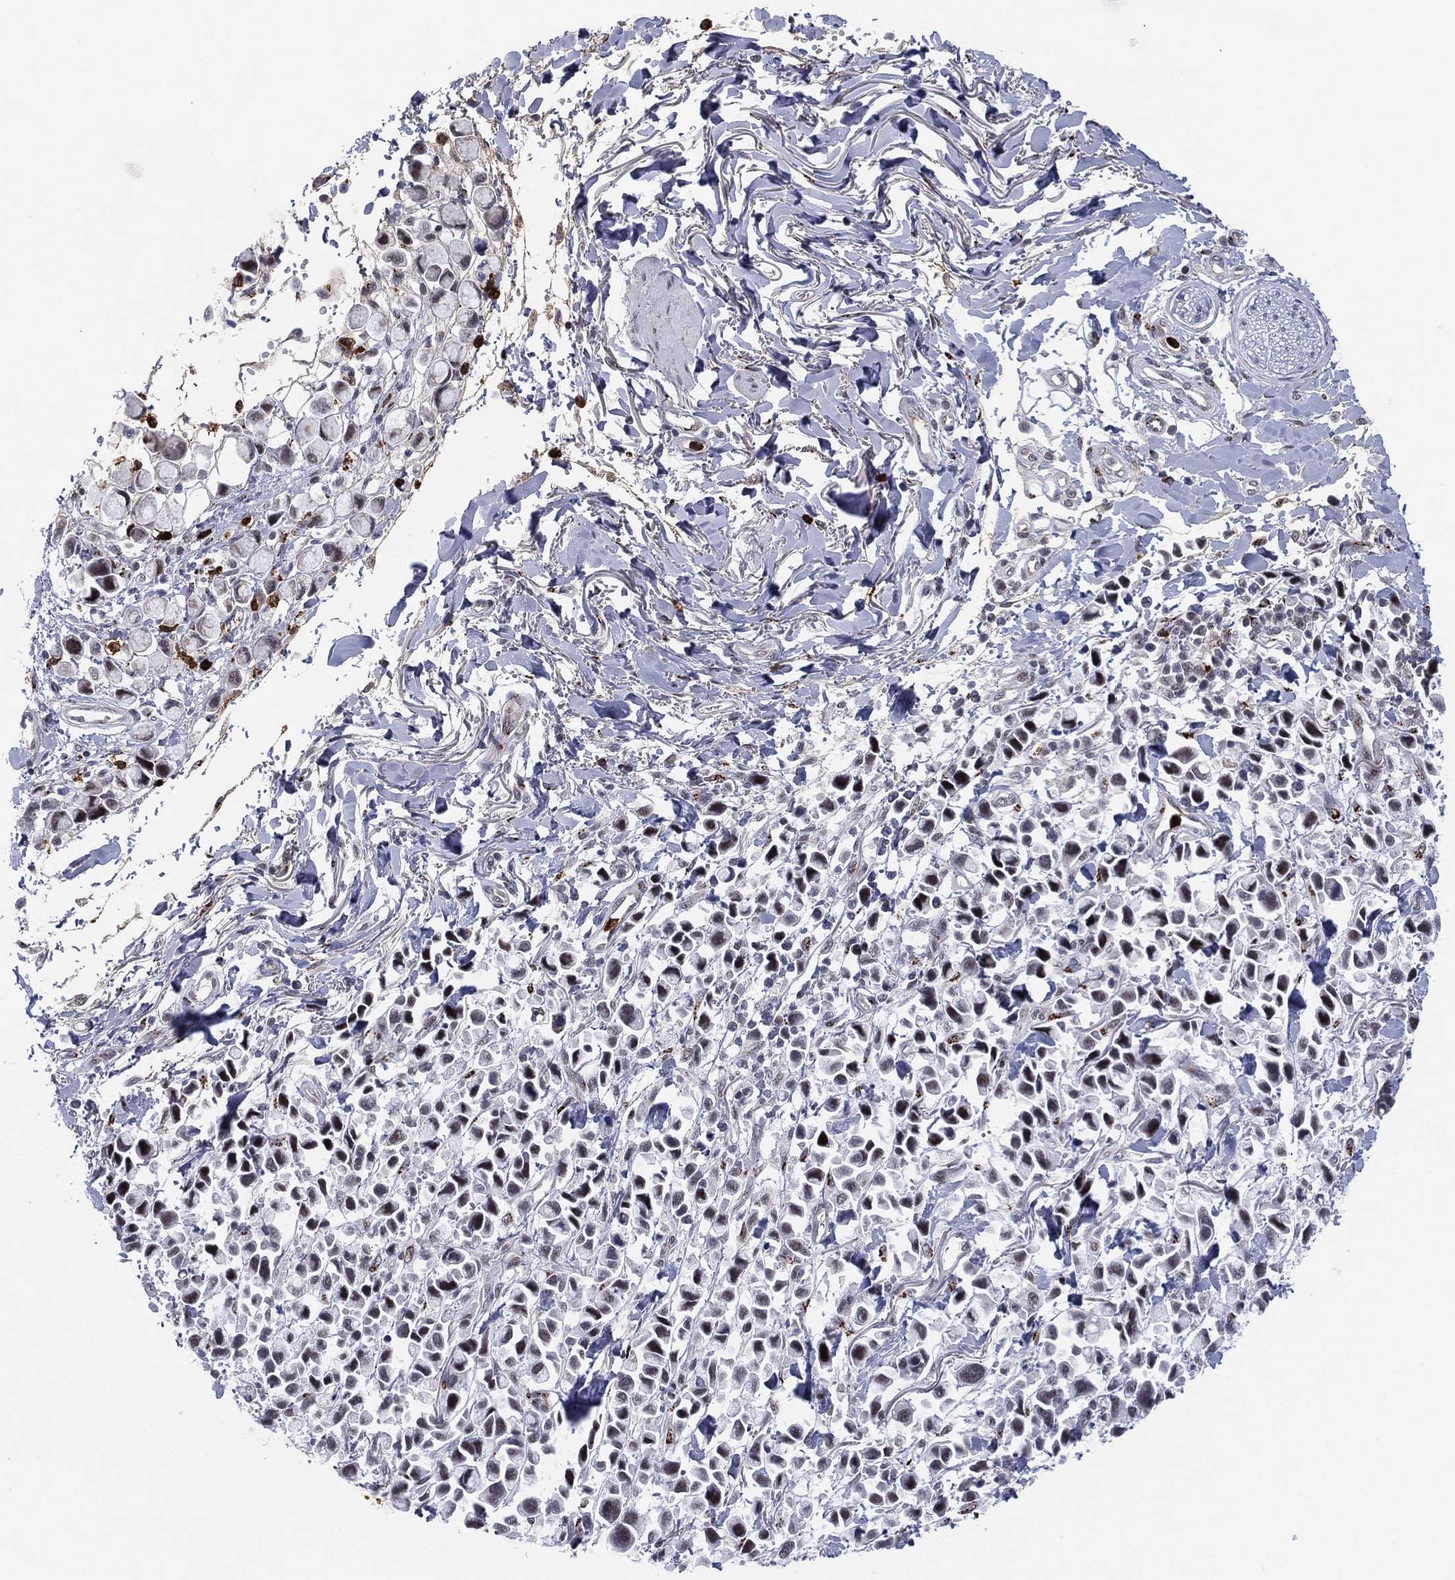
{"staining": {"intensity": "negative", "quantity": "none", "location": "none"}, "tissue": "stomach cancer", "cell_type": "Tumor cells", "image_type": "cancer", "snomed": [{"axis": "morphology", "description": "Adenocarcinoma, NOS"}, {"axis": "topography", "description": "Stomach"}], "caption": "Photomicrograph shows no protein expression in tumor cells of adenocarcinoma (stomach) tissue. The staining is performed using DAB (3,3'-diaminobenzidine) brown chromogen with nuclei counter-stained in using hematoxylin.", "gene": "CD177", "patient": {"sex": "female", "age": 81}}